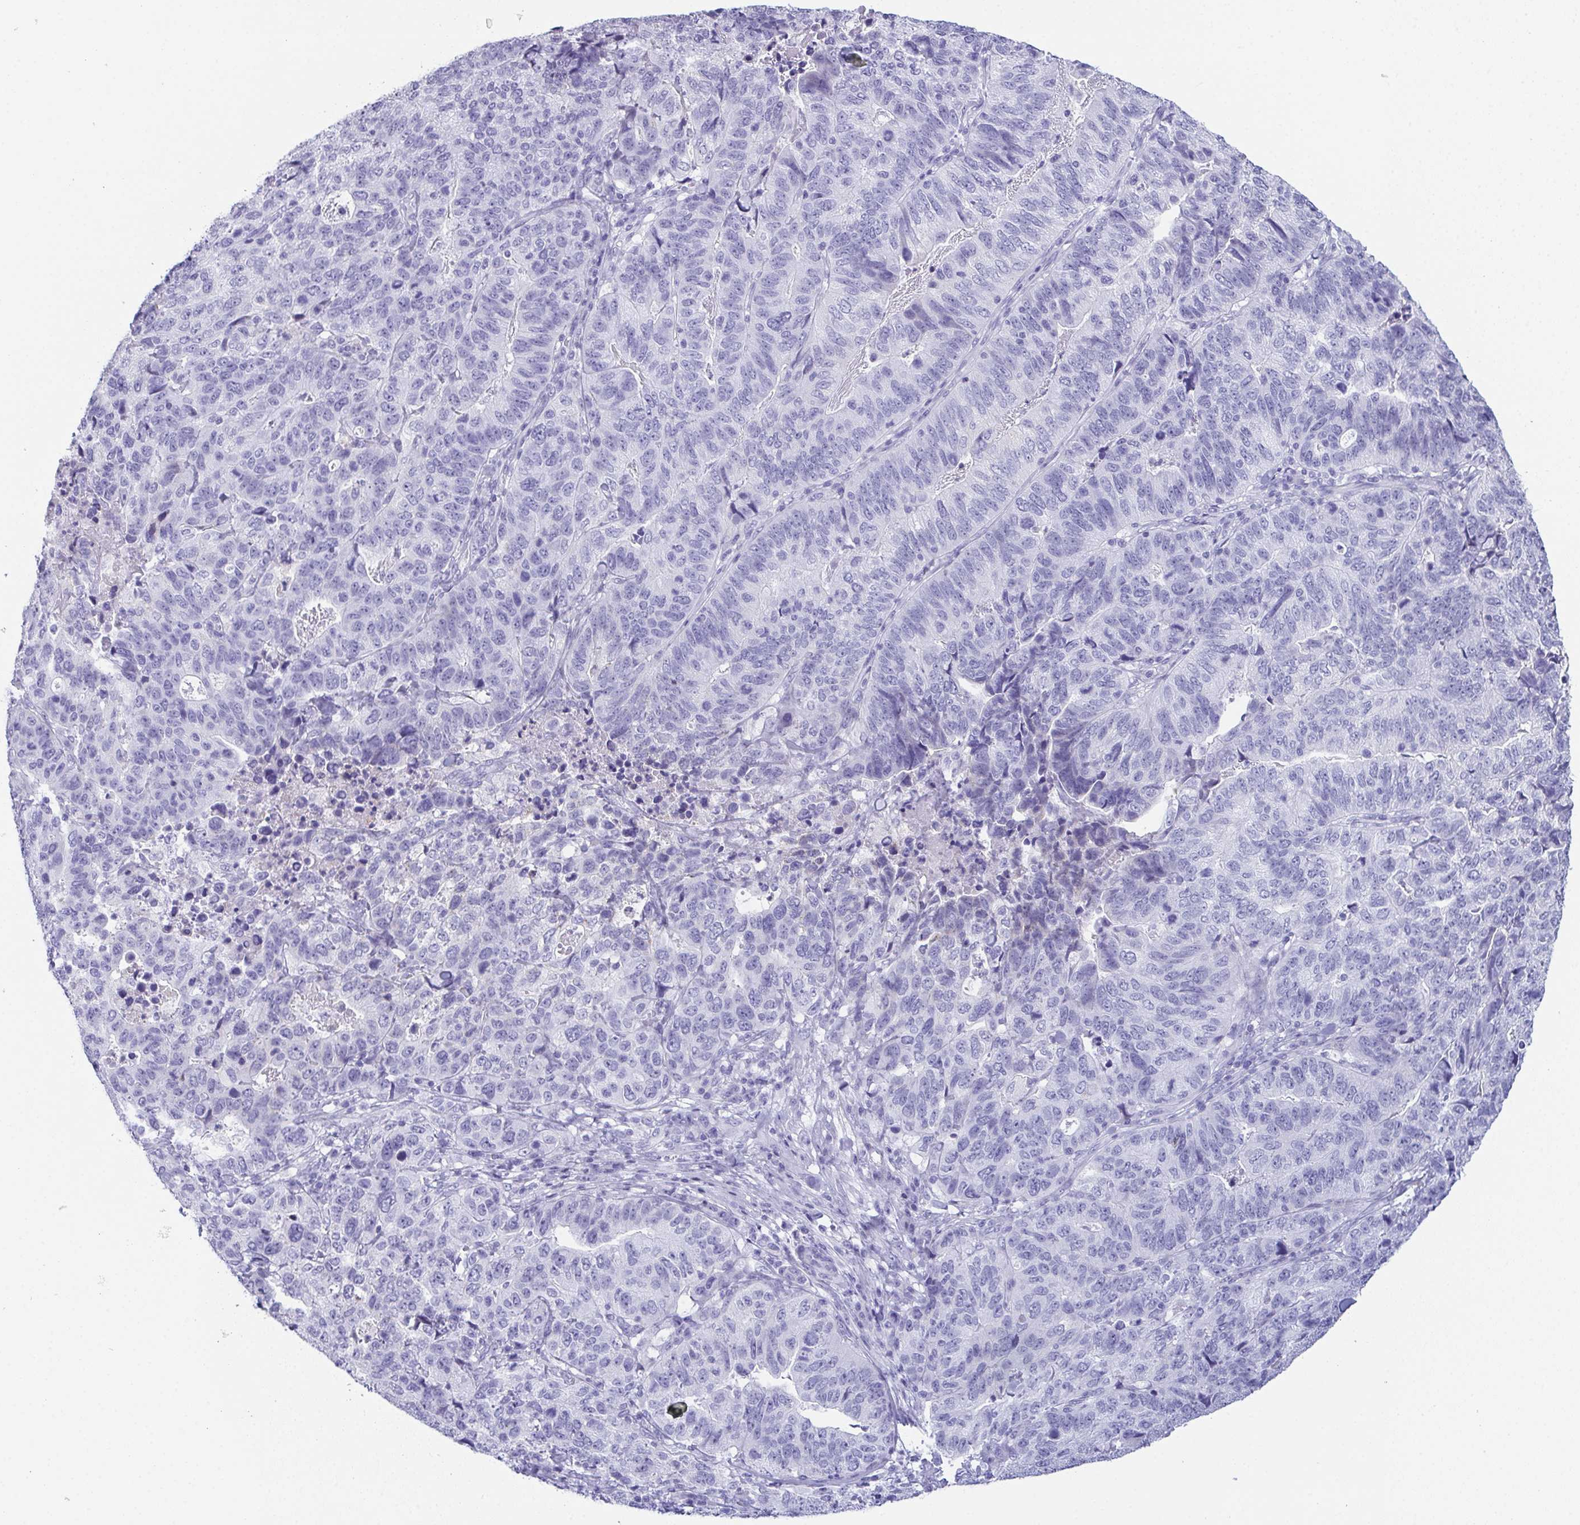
{"staining": {"intensity": "negative", "quantity": "none", "location": "none"}, "tissue": "stomach cancer", "cell_type": "Tumor cells", "image_type": "cancer", "snomed": [{"axis": "morphology", "description": "Adenocarcinoma, NOS"}, {"axis": "topography", "description": "Stomach, upper"}], "caption": "This image is of adenocarcinoma (stomach) stained with immunohistochemistry (IHC) to label a protein in brown with the nuclei are counter-stained blue. There is no staining in tumor cells. (DAB (3,3'-diaminobenzidine) immunohistochemistry, high magnification).", "gene": "TEX19", "patient": {"sex": "female", "age": 67}}